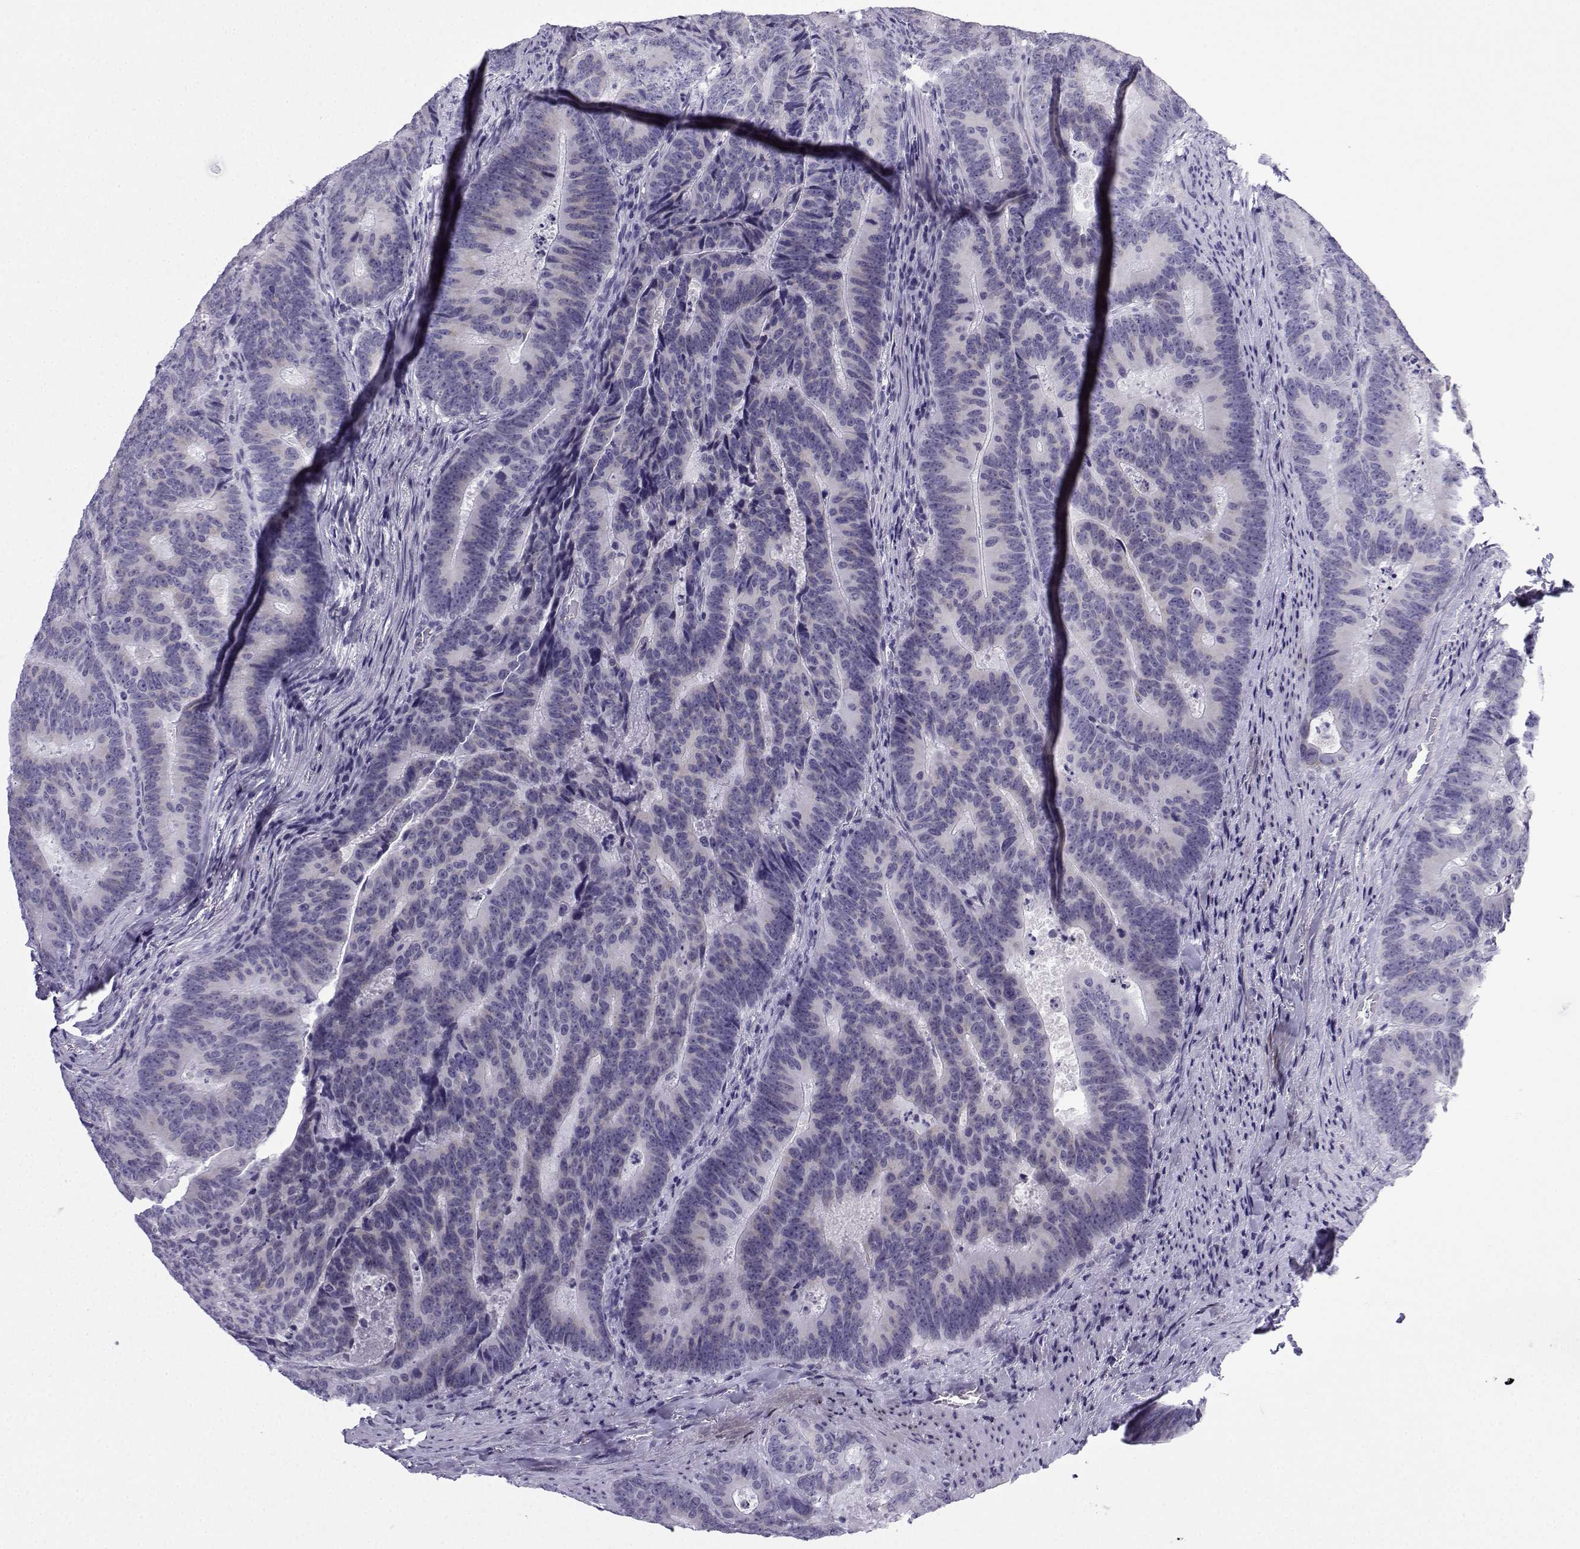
{"staining": {"intensity": "negative", "quantity": "none", "location": "none"}, "tissue": "colorectal cancer", "cell_type": "Tumor cells", "image_type": "cancer", "snomed": [{"axis": "morphology", "description": "Adenocarcinoma, NOS"}, {"axis": "topography", "description": "Colon"}], "caption": "The immunohistochemistry (IHC) image has no significant positivity in tumor cells of colorectal cancer (adenocarcinoma) tissue.", "gene": "ACRBP", "patient": {"sex": "female", "age": 82}}